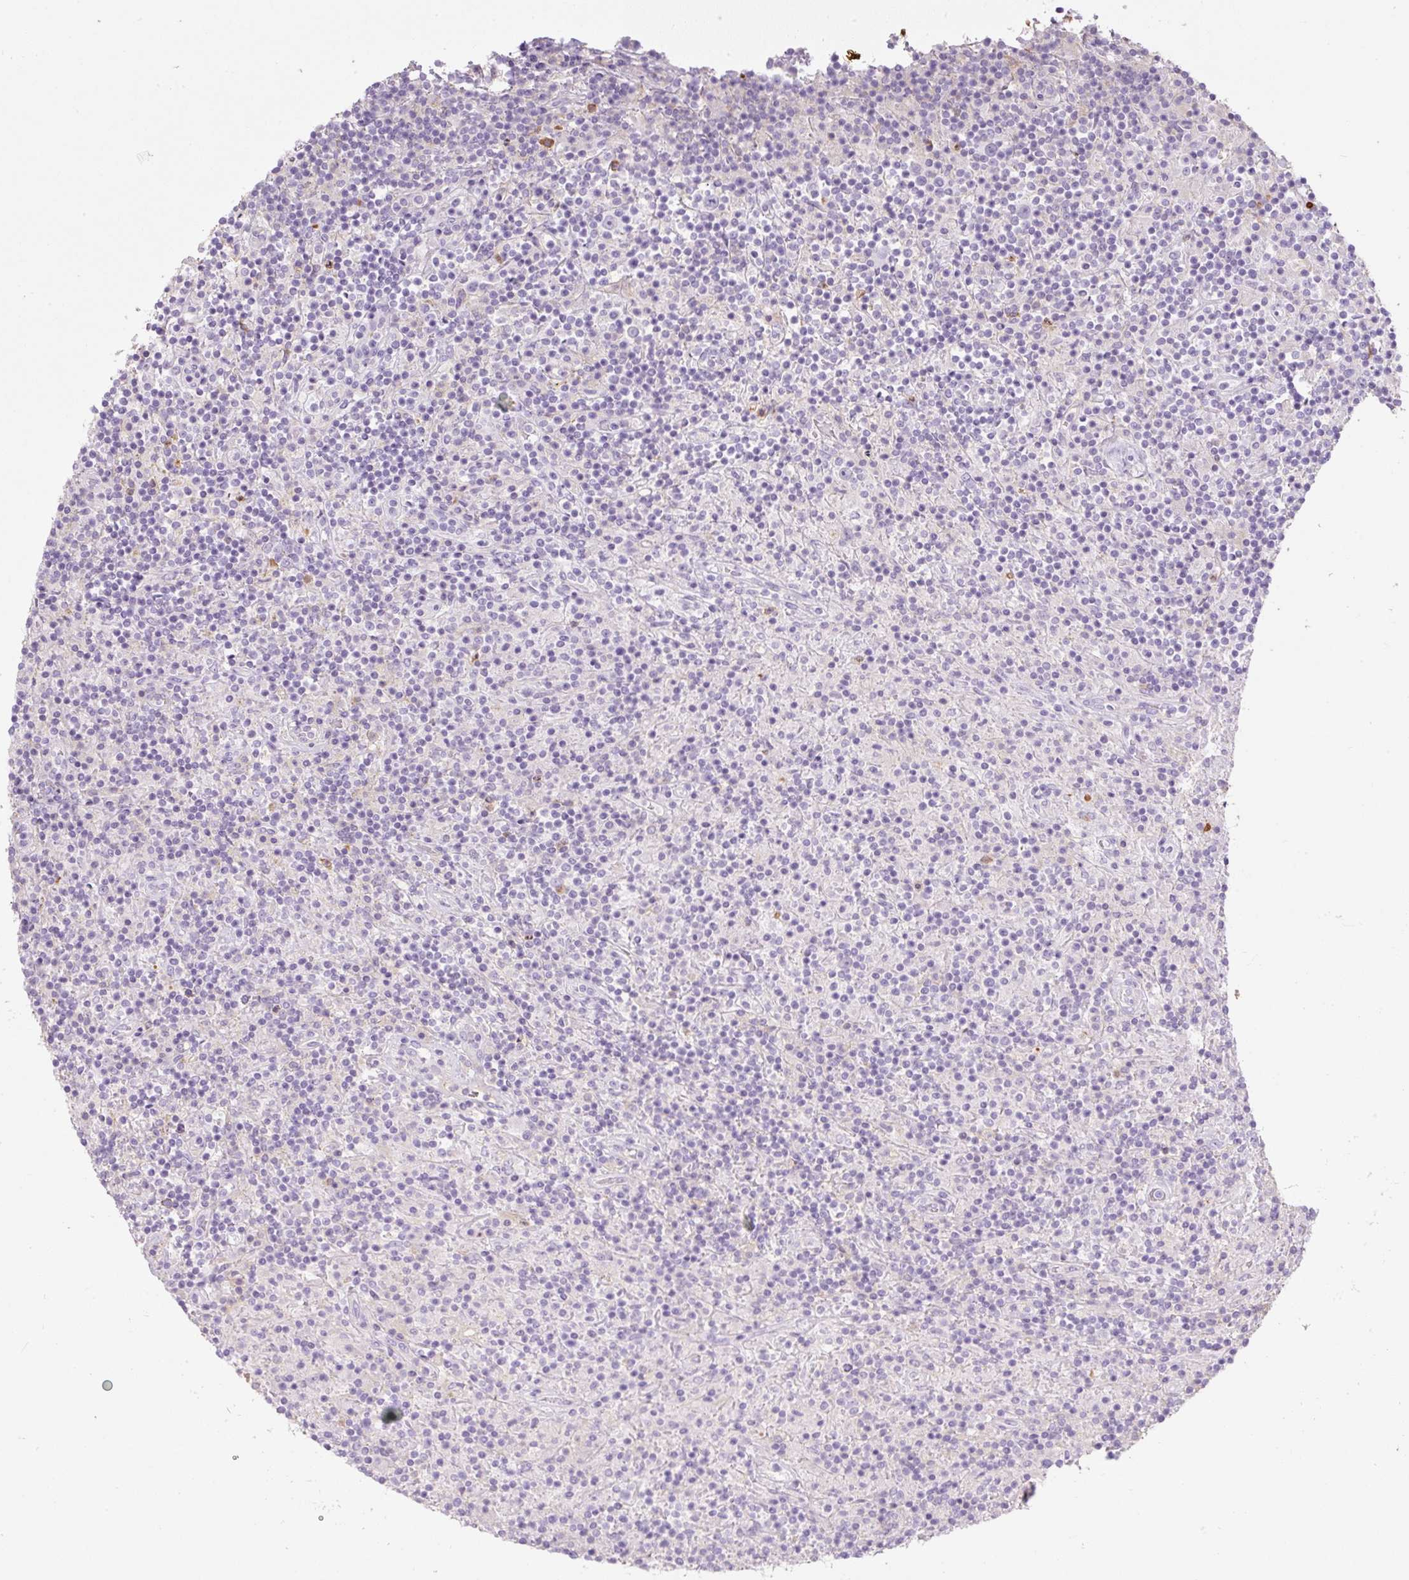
{"staining": {"intensity": "negative", "quantity": "none", "location": "none"}, "tissue": "lymphoma", "cell_type": "Tumor cells", "image_type": "cancer", "snomed": [{"axis": "morphology", "description": "Hodgkin's disease, NOS"}, {"axis": "topography", "description": "Lymph node"}], "caption": "IHC of Hodgkin's disease exhibits no staining in tumor cells.", "gene": "APOA1", "patient": {"sex": "male", "age": 70}}